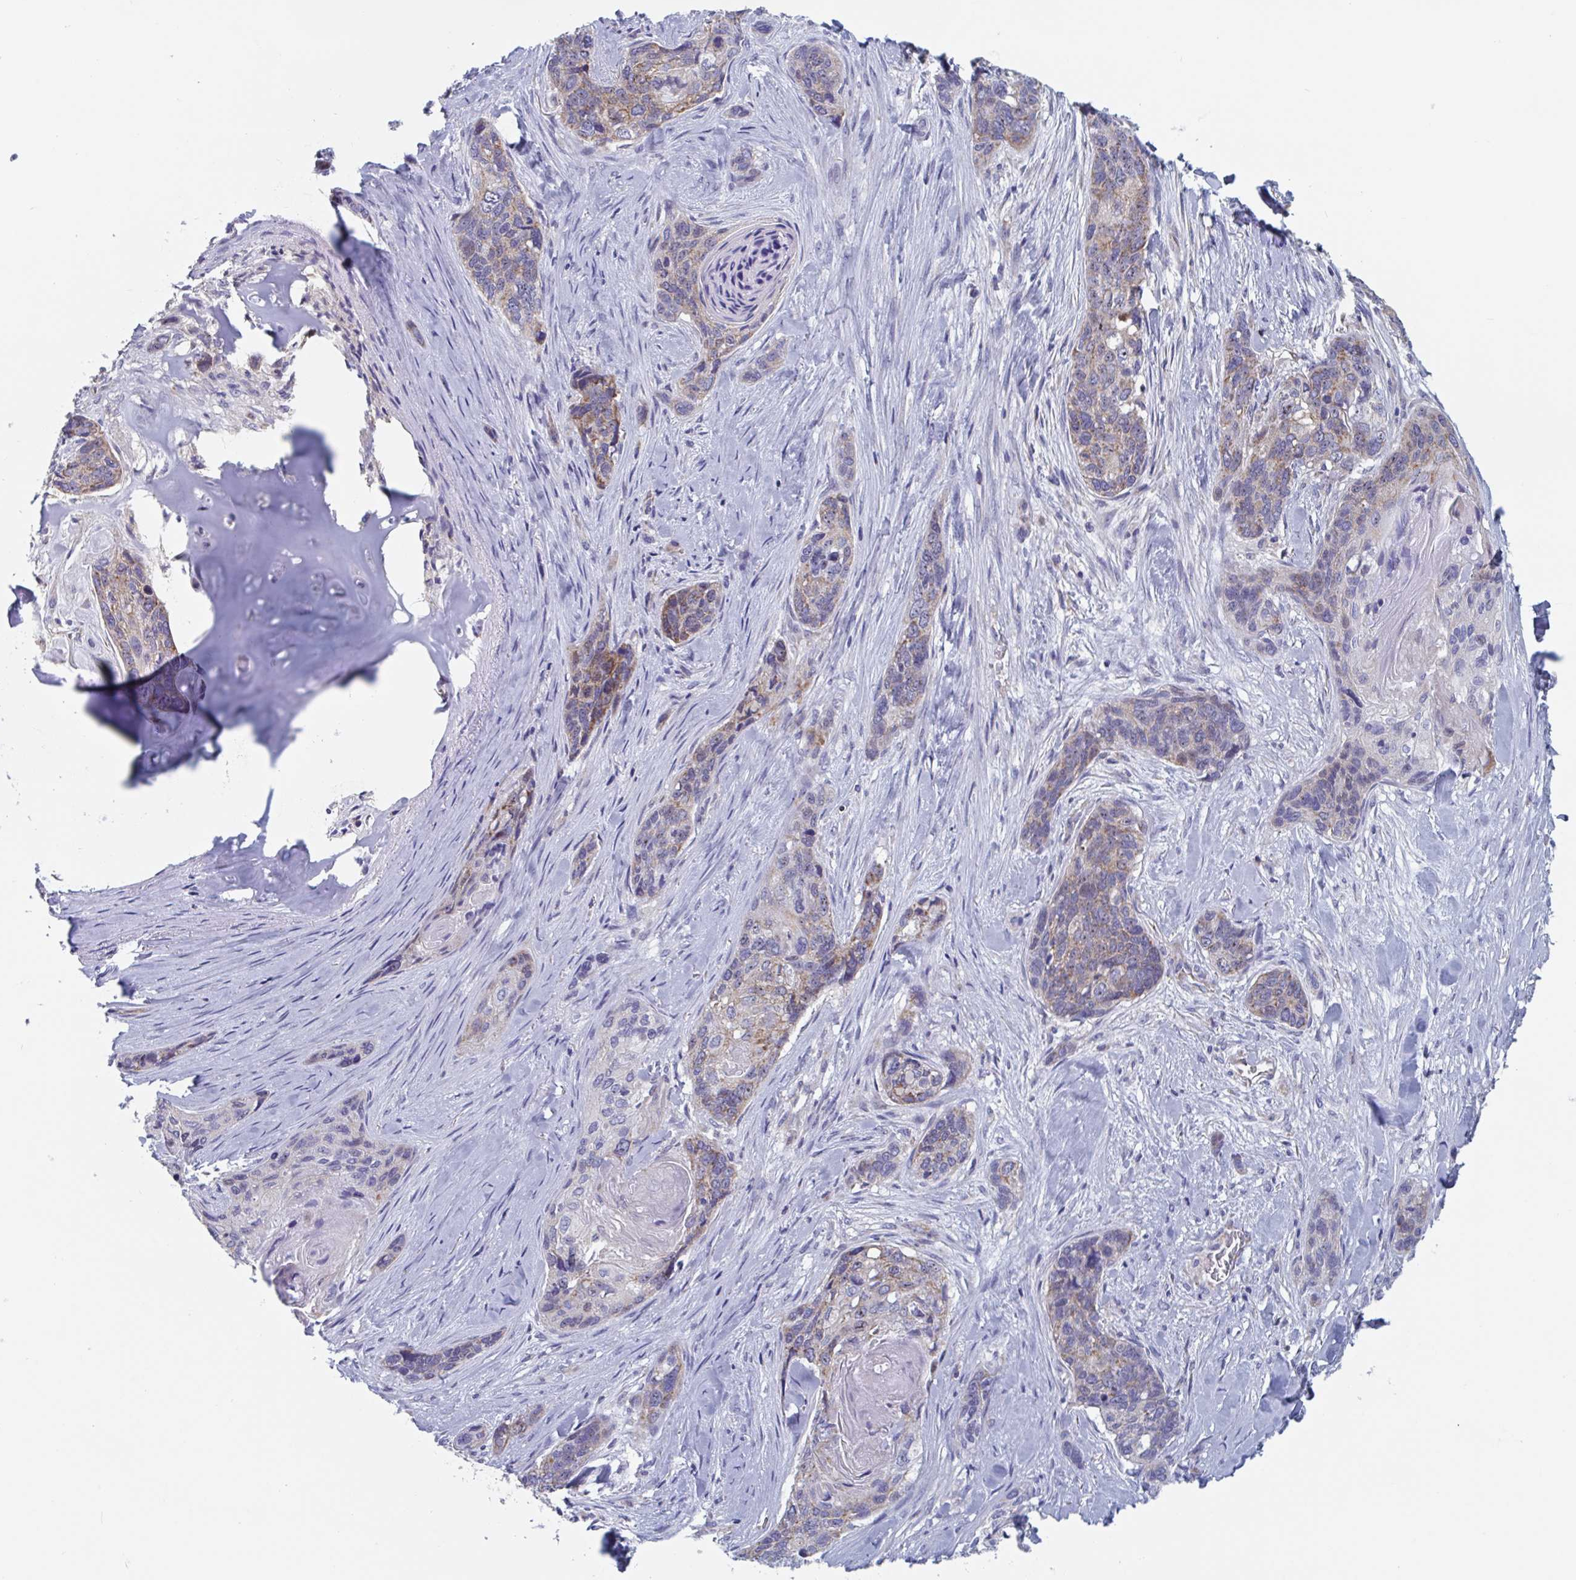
{"staining": {"intensity": "weak", "quantity": "25%-75%", "location": "cytoplasmic/membranous"}, "tissue": "lung cancer", "cell_type": "Tumor cells", "image_type": "cancer", "snomed": [{"axis": "morphology", "description": "Squamous cell carcinoma, NOS"}, {"axis": "morphology", "description": "Squamous cell carcinoma, metastatic, NOS"}, {"axis": "topography", "description": "Lymph node"}, {"axis": "topography", "description": "Lung"}], "caption": "Lung squamous cell carcinoma stained for a protein (brown) reveals weak cytoplasmic/membranous positive staining in approximately 25%-75% of tumor cells.", "gene": "MRPL53", "patient": {"sex": "male", "age": 41}}